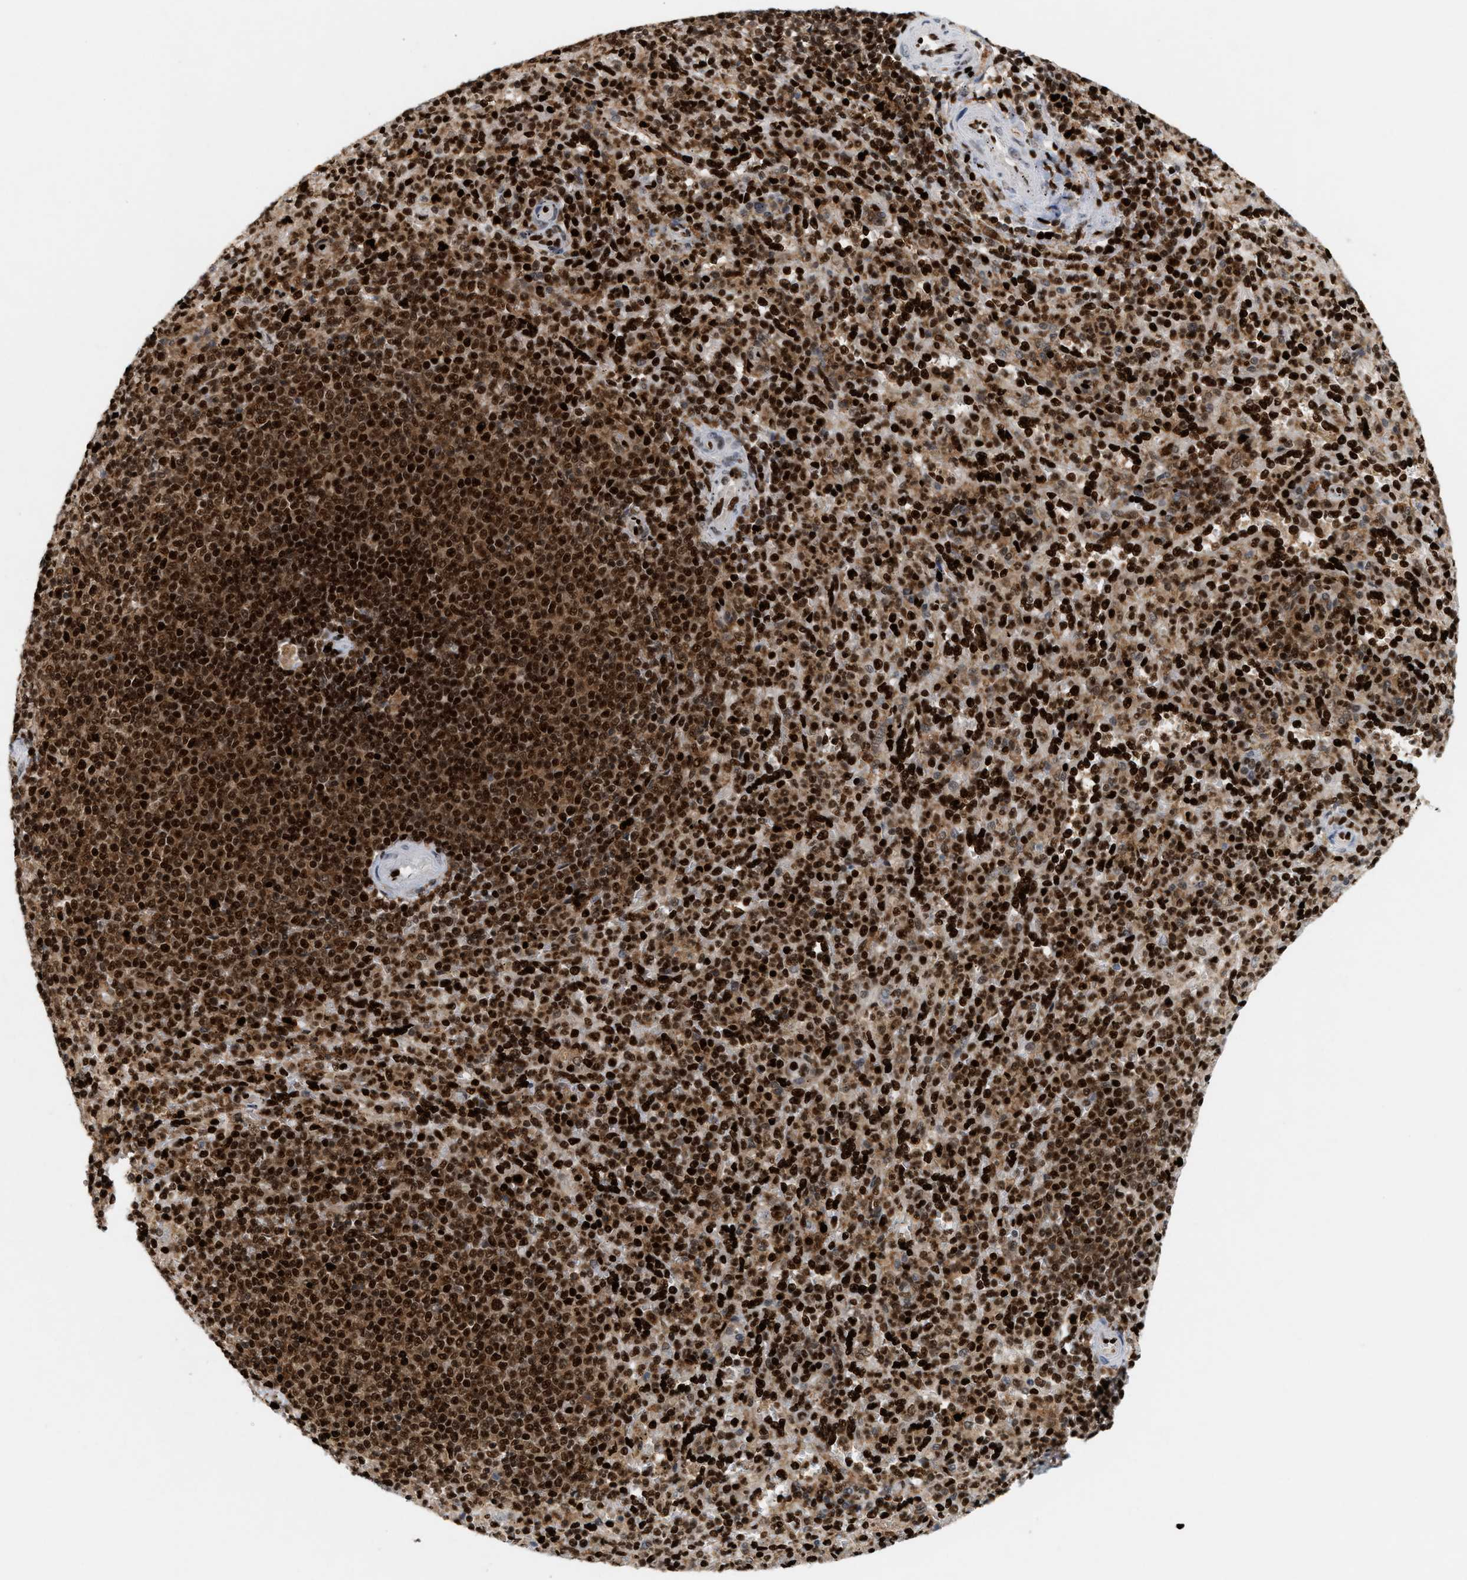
{"staining": {"intensity": "strong", "quantity": ">75%", "location": "nuclear"}, "tissue": "spleen", "cell_type": "Cells in red pulp", "image_type": "normal", "snomed": [{"axis": "morphology", "description": "Normal tissue, NOS"}, {"axis": "topography", "description": "Spleen"}], "caption": "Immunohistochemistry of unremarkable human spleen shows high levels of strong nuclear staining in about >75% of cells in red pulp.", "gene": "C17orf49", "patient": {"sex": "male", "age": 36}}